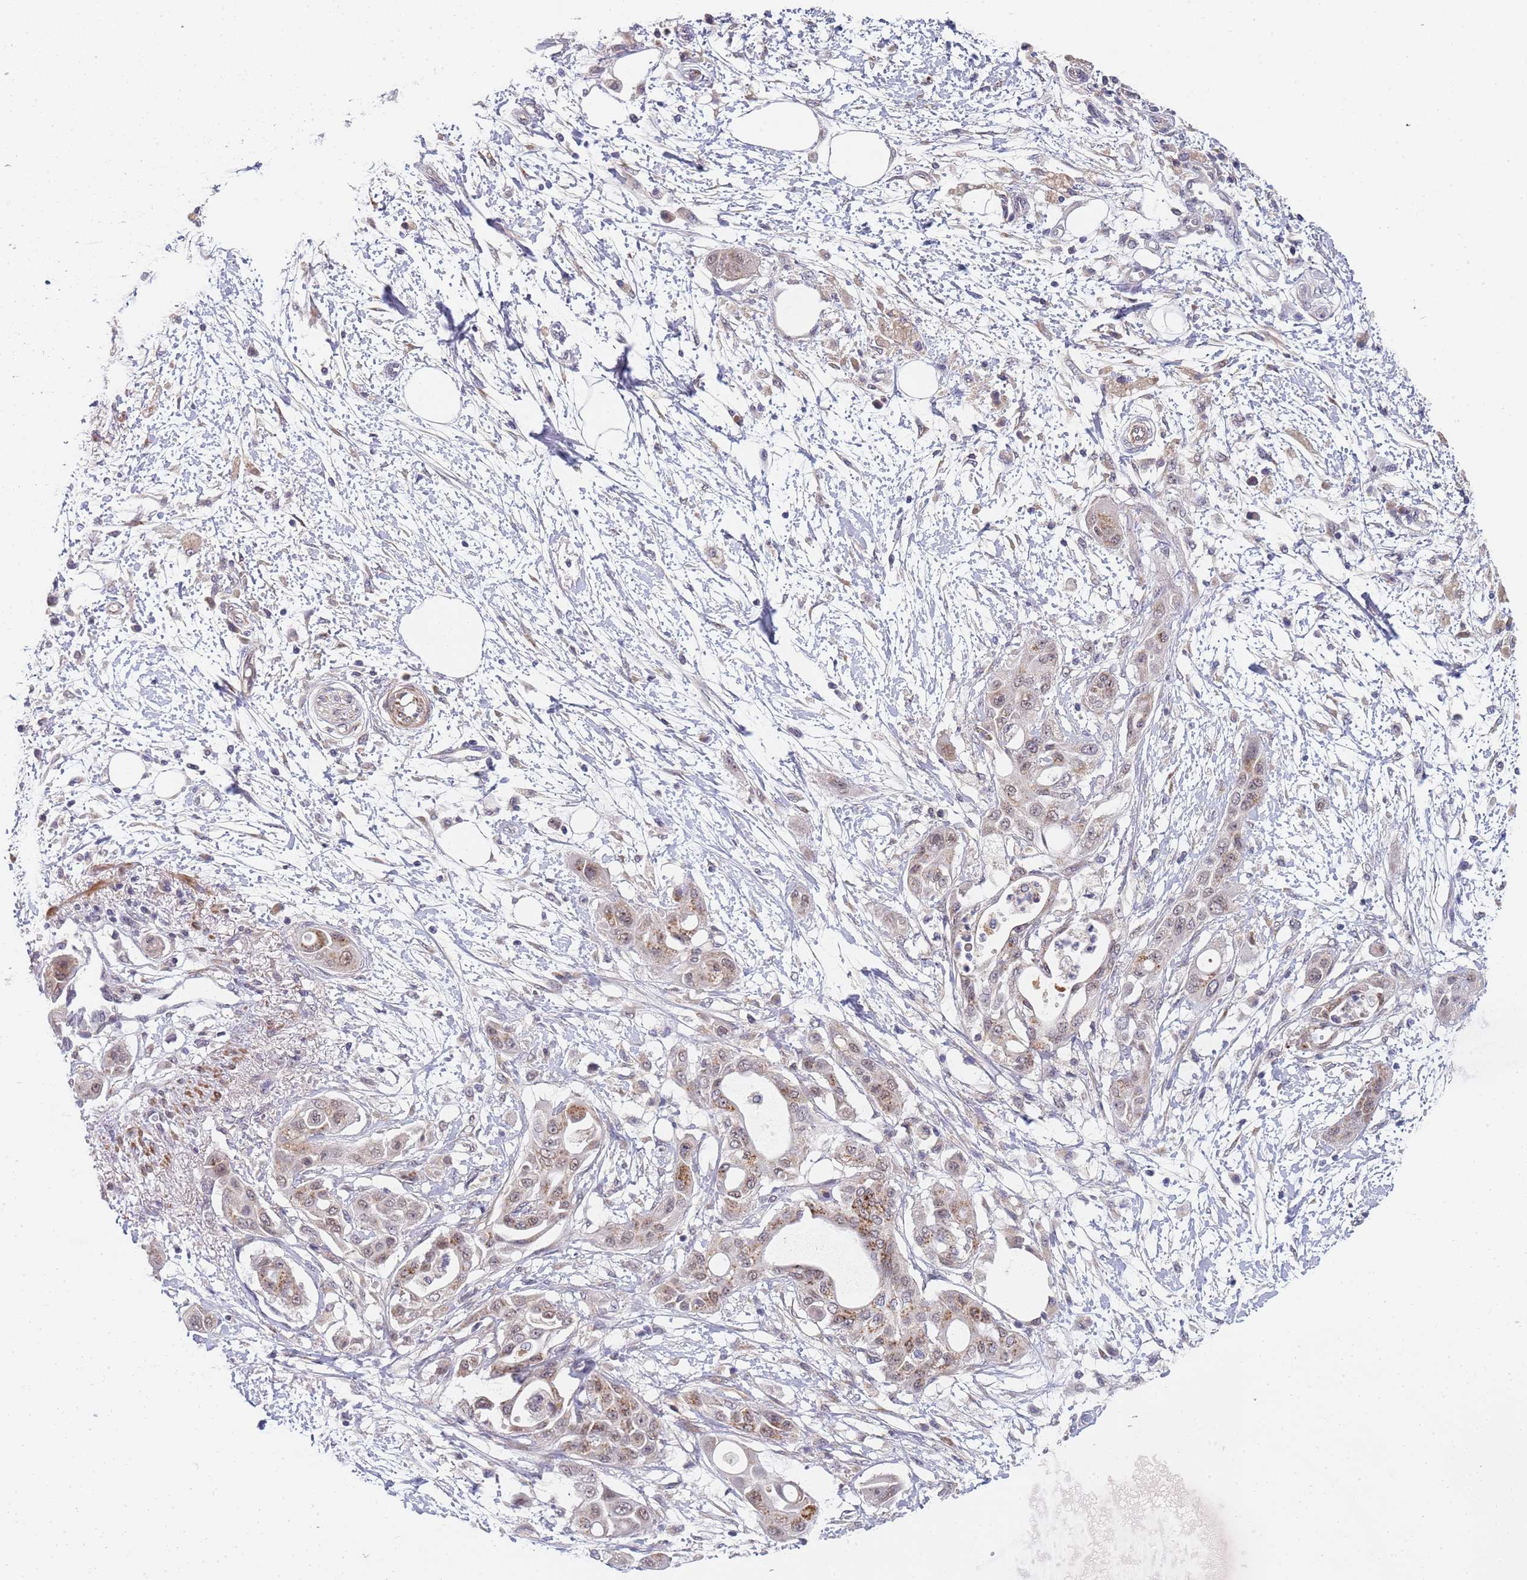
{"staining": {"intensity": "moderate", "quantity": "25%-75%", "location": "cytoplasmic/membranous"}, "tissue": "pancreatic cancer", "cell_type": "Tumor cells", "image_type": "cancer", "snomed": [{"axis": "morphology", "description": "Adenocarcinoma, NOS"}, {"axis": "topography", "description": "Pancreas"}], "caption": "Human pancreatic cancer stained for a protein (brown) displays moderate cytoplasmic/membranous positive positivity in about 25%-75% of tumor cells.", "gene": "B4GALT4", "patient": {"sex": "male", "age": 68}}